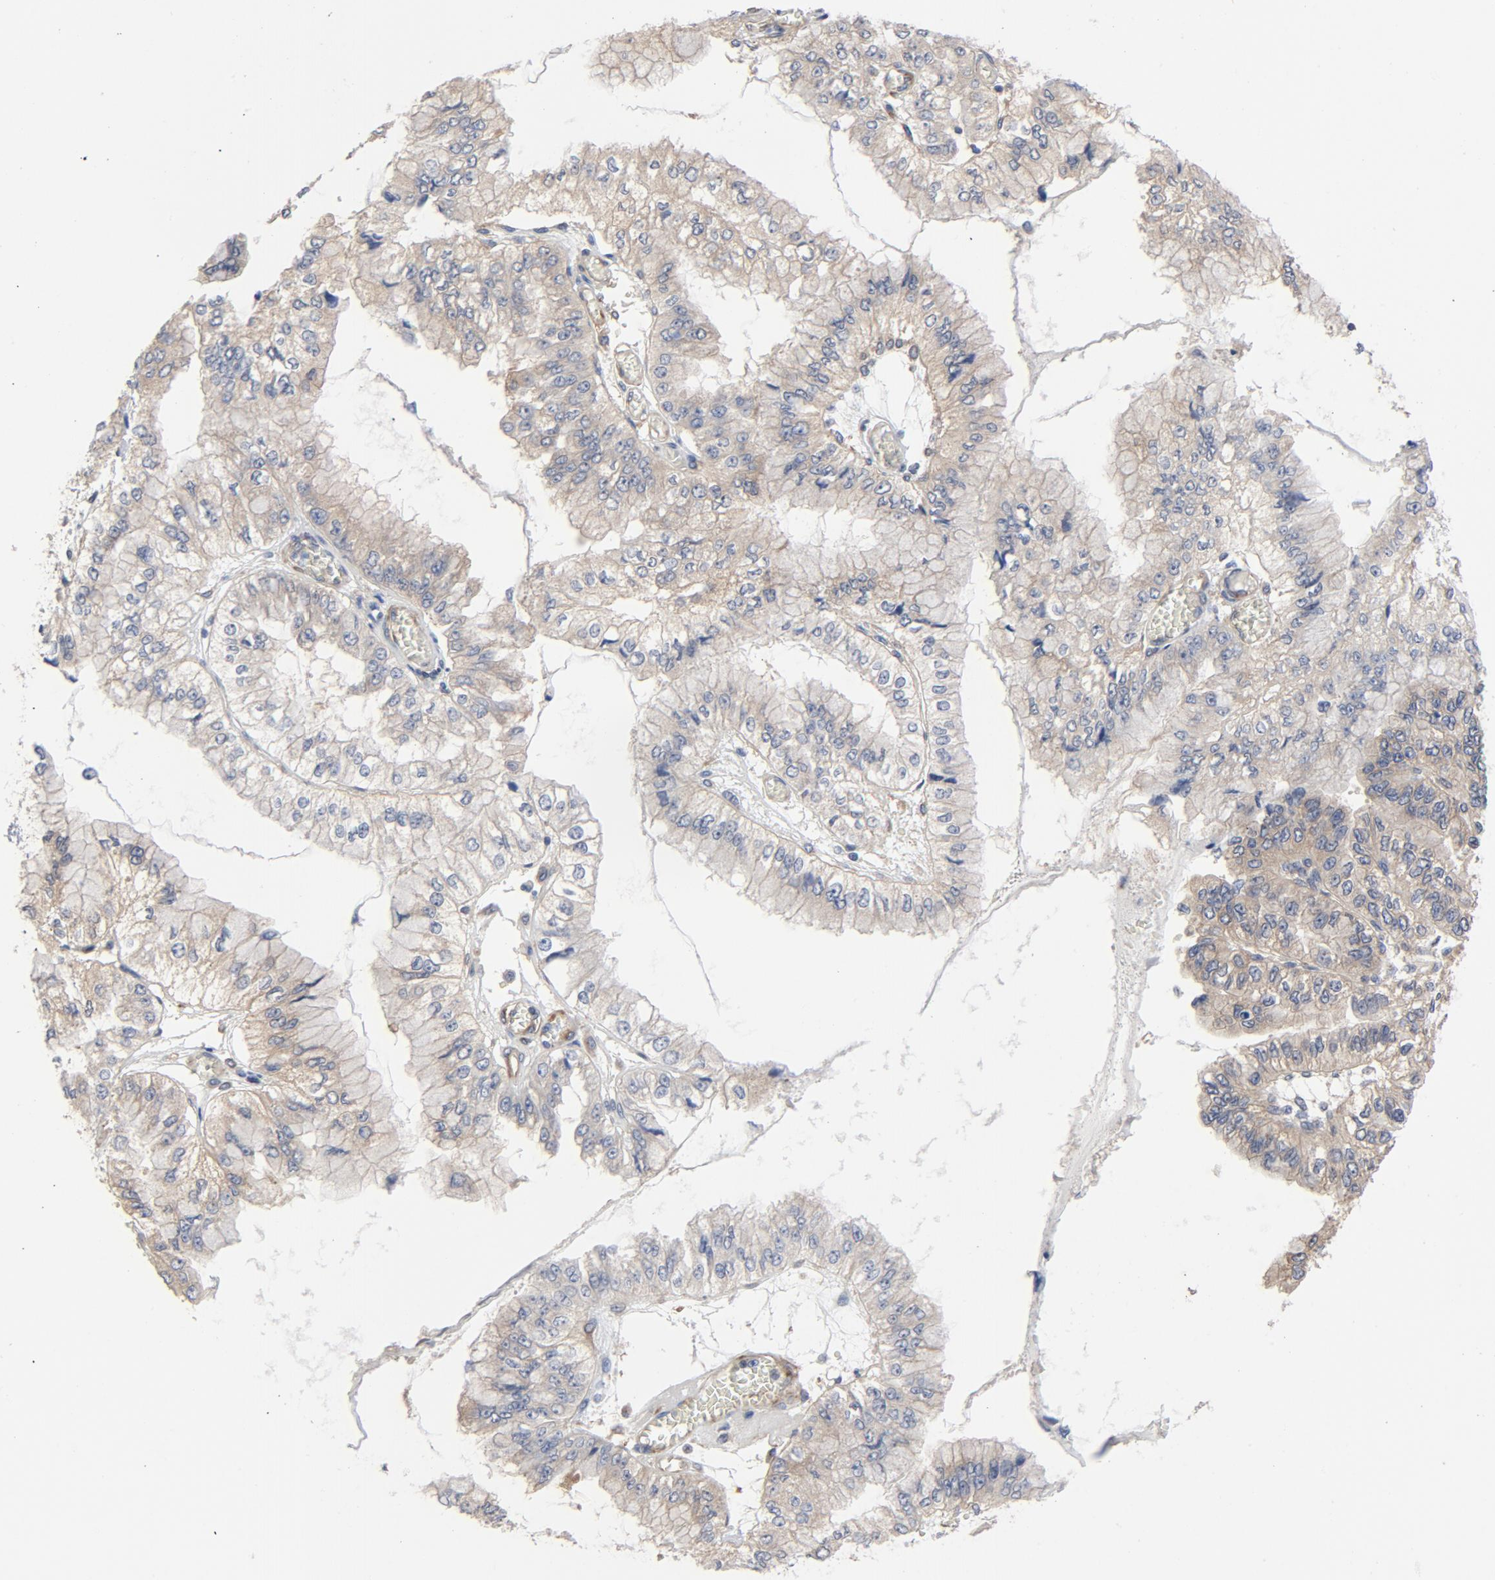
{"staining": {"intensity": "moderate", "quantity": ">75%", "location": "cytoplasmic/membranous"}, "tissue": "liver cancer", "cell_type": "Tumor cells", "image_type": "cancer", "snomed": [{"axis": "morphology", "description": "Cholangiocarcinoma"}, {"axis": "topography", "description": "Liver"}], "caption": "An immunohistochemistry photomicrograph of neoplastic tissue is shown. Protein staining in brown labels moderate cytoplasmic/membranous positivity in liver cholangiocarcinoma within tumor cells.", "gene": "DYNLT3", "patient": {"sex": "female", "age": 79}}